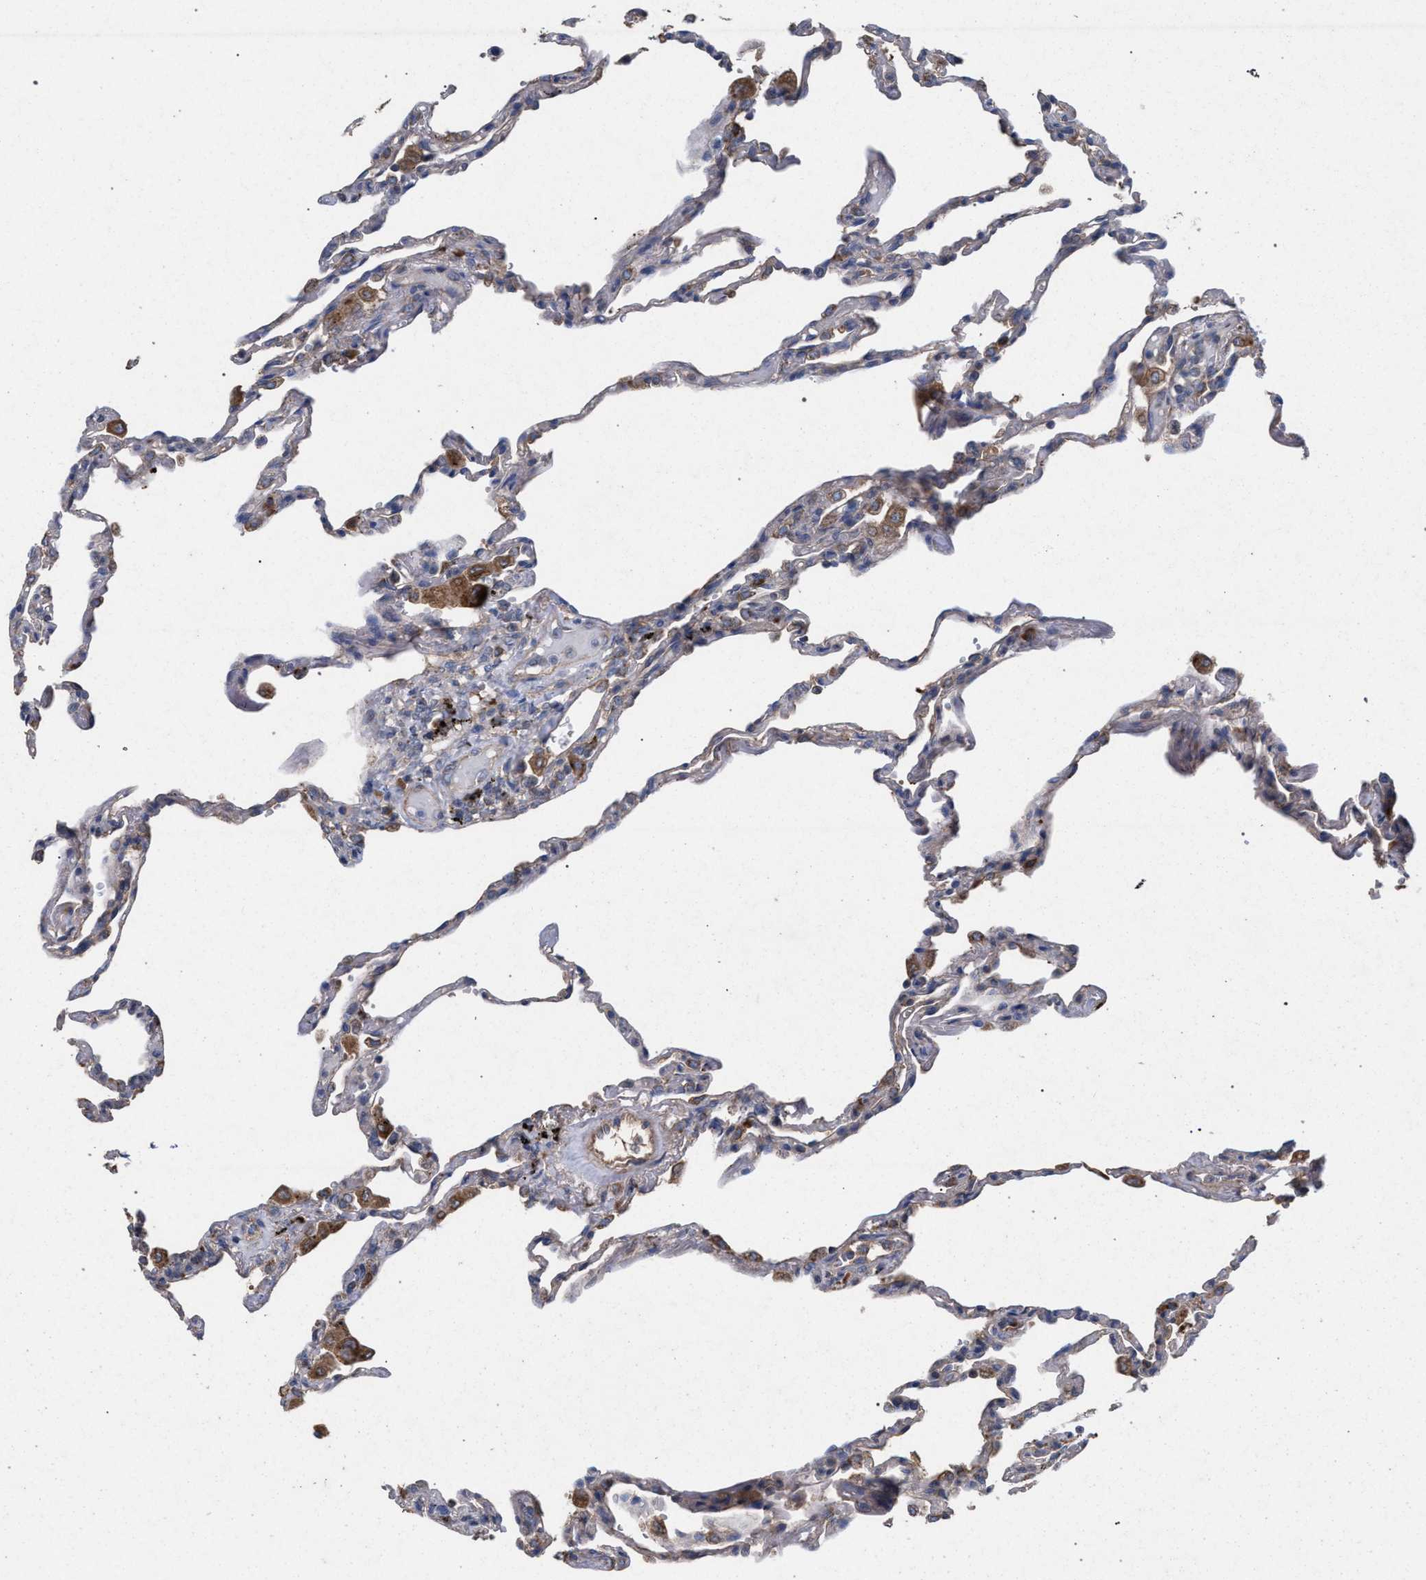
{"staining": {"intensity": "weak", "quantity": "<25%", "location": "cytoplasmic/membranous"}, "tissue": "lung", "cell_type": "Alveolar cells", "image_type": "normal", "snomed": [{"axis": "morphology", "description": "Normal tissue, NOS"}, {"axis": "topography", "description": "Lung"}], "caption": "Immunohistochemistry histopathology image of benign human lung stained for a protein (brown), which reveals no staining in alveolar cells.", "gene": "BCL2L12", "patient": {"sex": "male", "age": 59}}